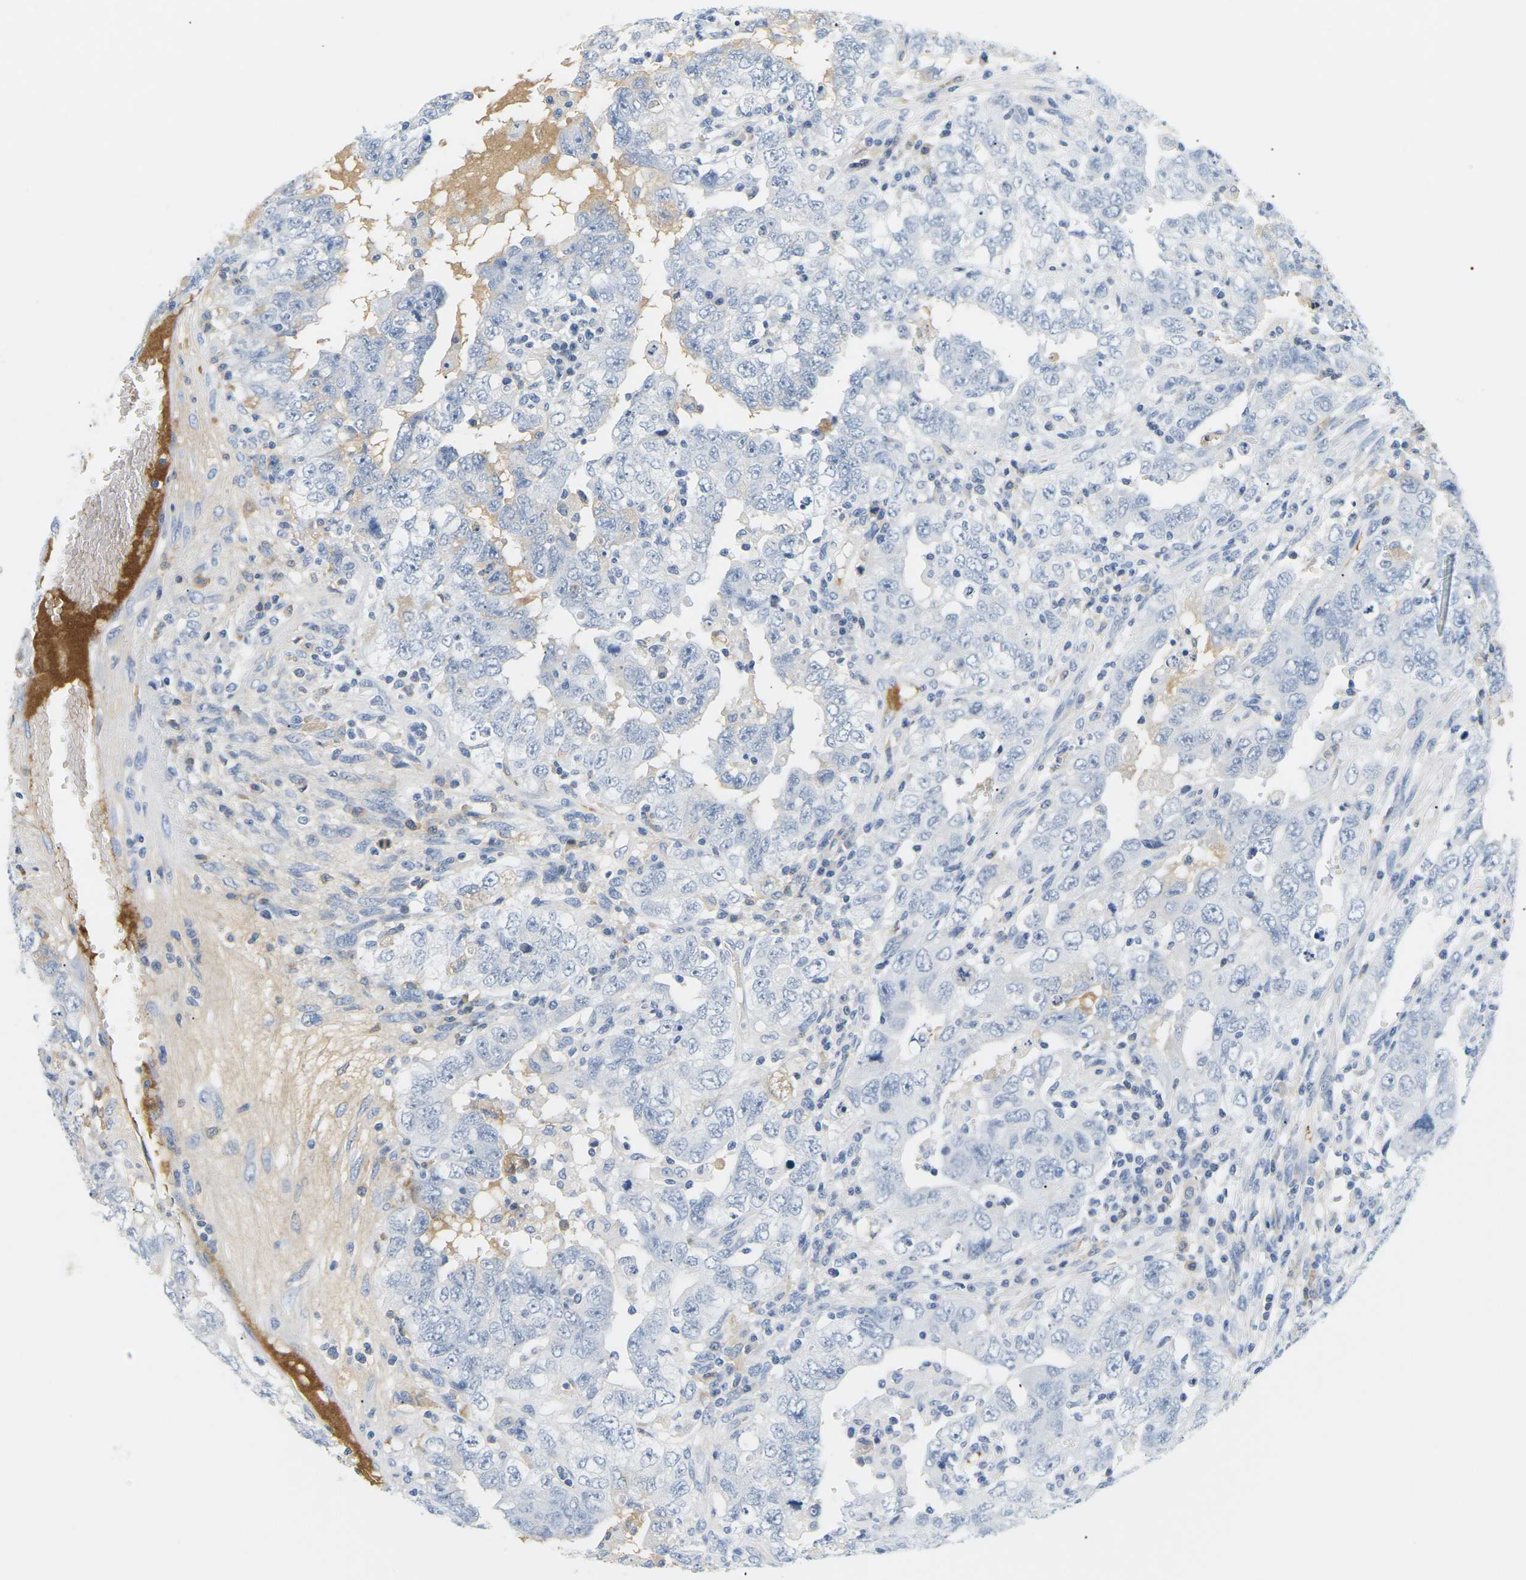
{"staining": {"intensity": "negative", "quantity": "none", "location": "none"}, "tissue": "testis cancer", "cell_type": "Tumor cells", "image_type": "cancer", "snomed": [{"axis": "morphology", "description": "Carcinoma, Embryonal, NOS"}, {"axis": "topography", "description": "Testis"}], "caption": "This is an immunohistochemistry histopathology image of human embryonal carcinoma (testis). There is no positivity in tumor cells.", "gene": "APOB", "patient": {"sex": "male", "age": 26}}